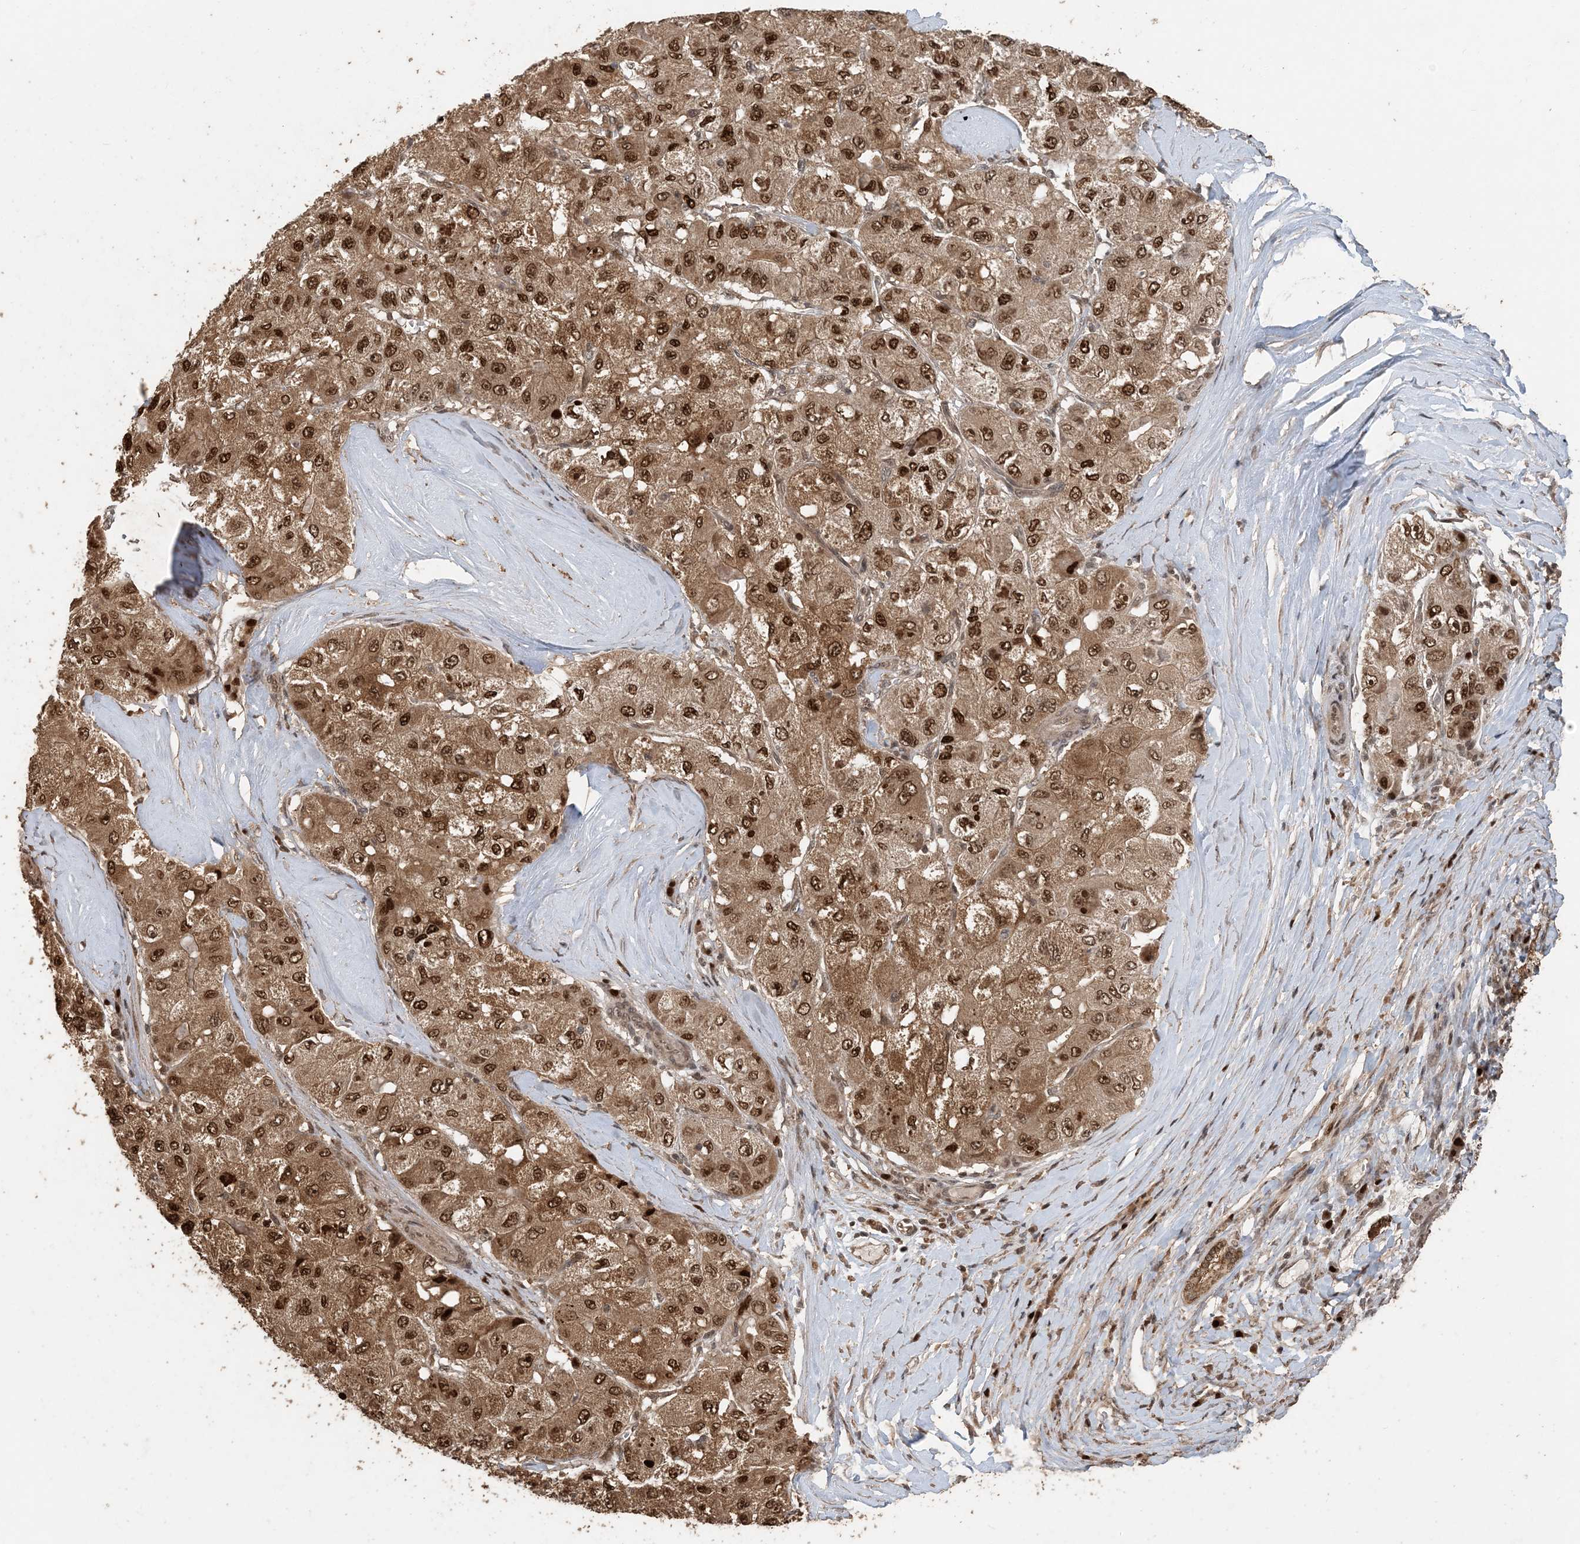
{"staining": {"intensity": "strong", "quantity": ">75%", "location": "cytoplasmic/membranous,nuclear"}, "tissue": "liver cancer", "cell_type": "Tumor cells", "image_type": "cancer", "snomed": [{"axis": "morphology", "description": "Carcinoma, Hepatocellular, NOS"}, {"axis": "topography", "description": "Liver"}], "caption": "Immunohistochemical staining of human liver cancer reveals high levels of strong cytoplasmic/membranous and nuclear staining in approximately >75% of tumor cells. The staining was performed using DAB (3,3'-diaminobenzidine), with brown indicating positive protein expression. Nuclei are stained blue with hematoxylin.", "gene": "ATP13A2", "patient": {"sex": "male", "age": 80}}